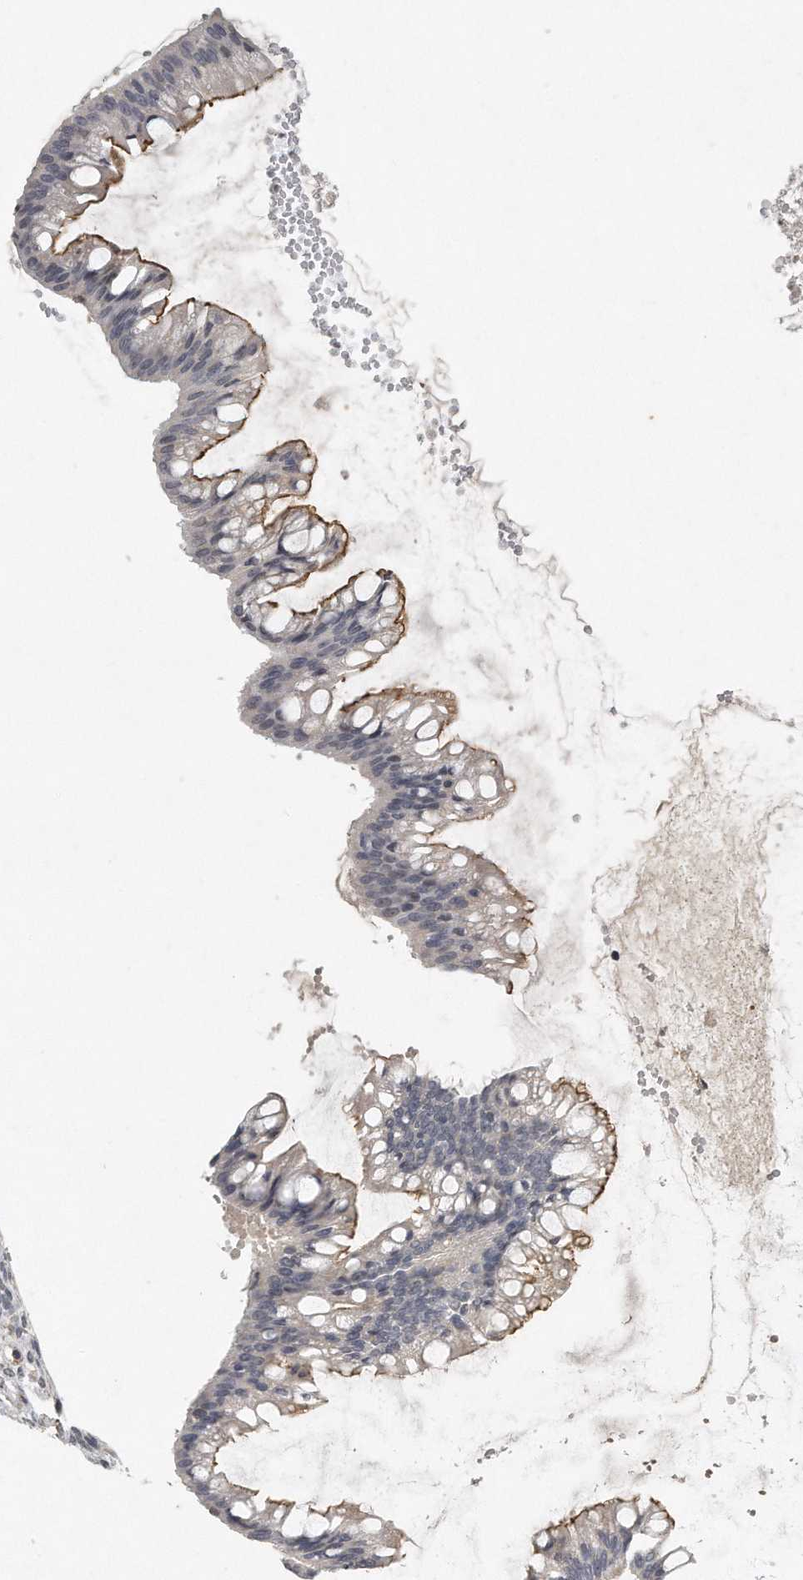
{"staining": {"intensity": "moderate", "quantity": "<25%", "location": "cytoplasmic/membranous"}, "tissue": "ovarian cancer", "cell_type": "Tumor cells", "image_type": "cancer", "snomed": [{"axis": "morphology", "description": "Cystadenocarcinoma, mucinous, NOS"}, {"axis": "topography", "description": "Ovary"}], "caption": "Protein expression analysis of human ovarian cancer reveals moderate cytoplasmic/membranous positivity in approximately <25% of tumor cells.", "gene": "CAMK1", "patient": {"sex": "female", "age": 73}}